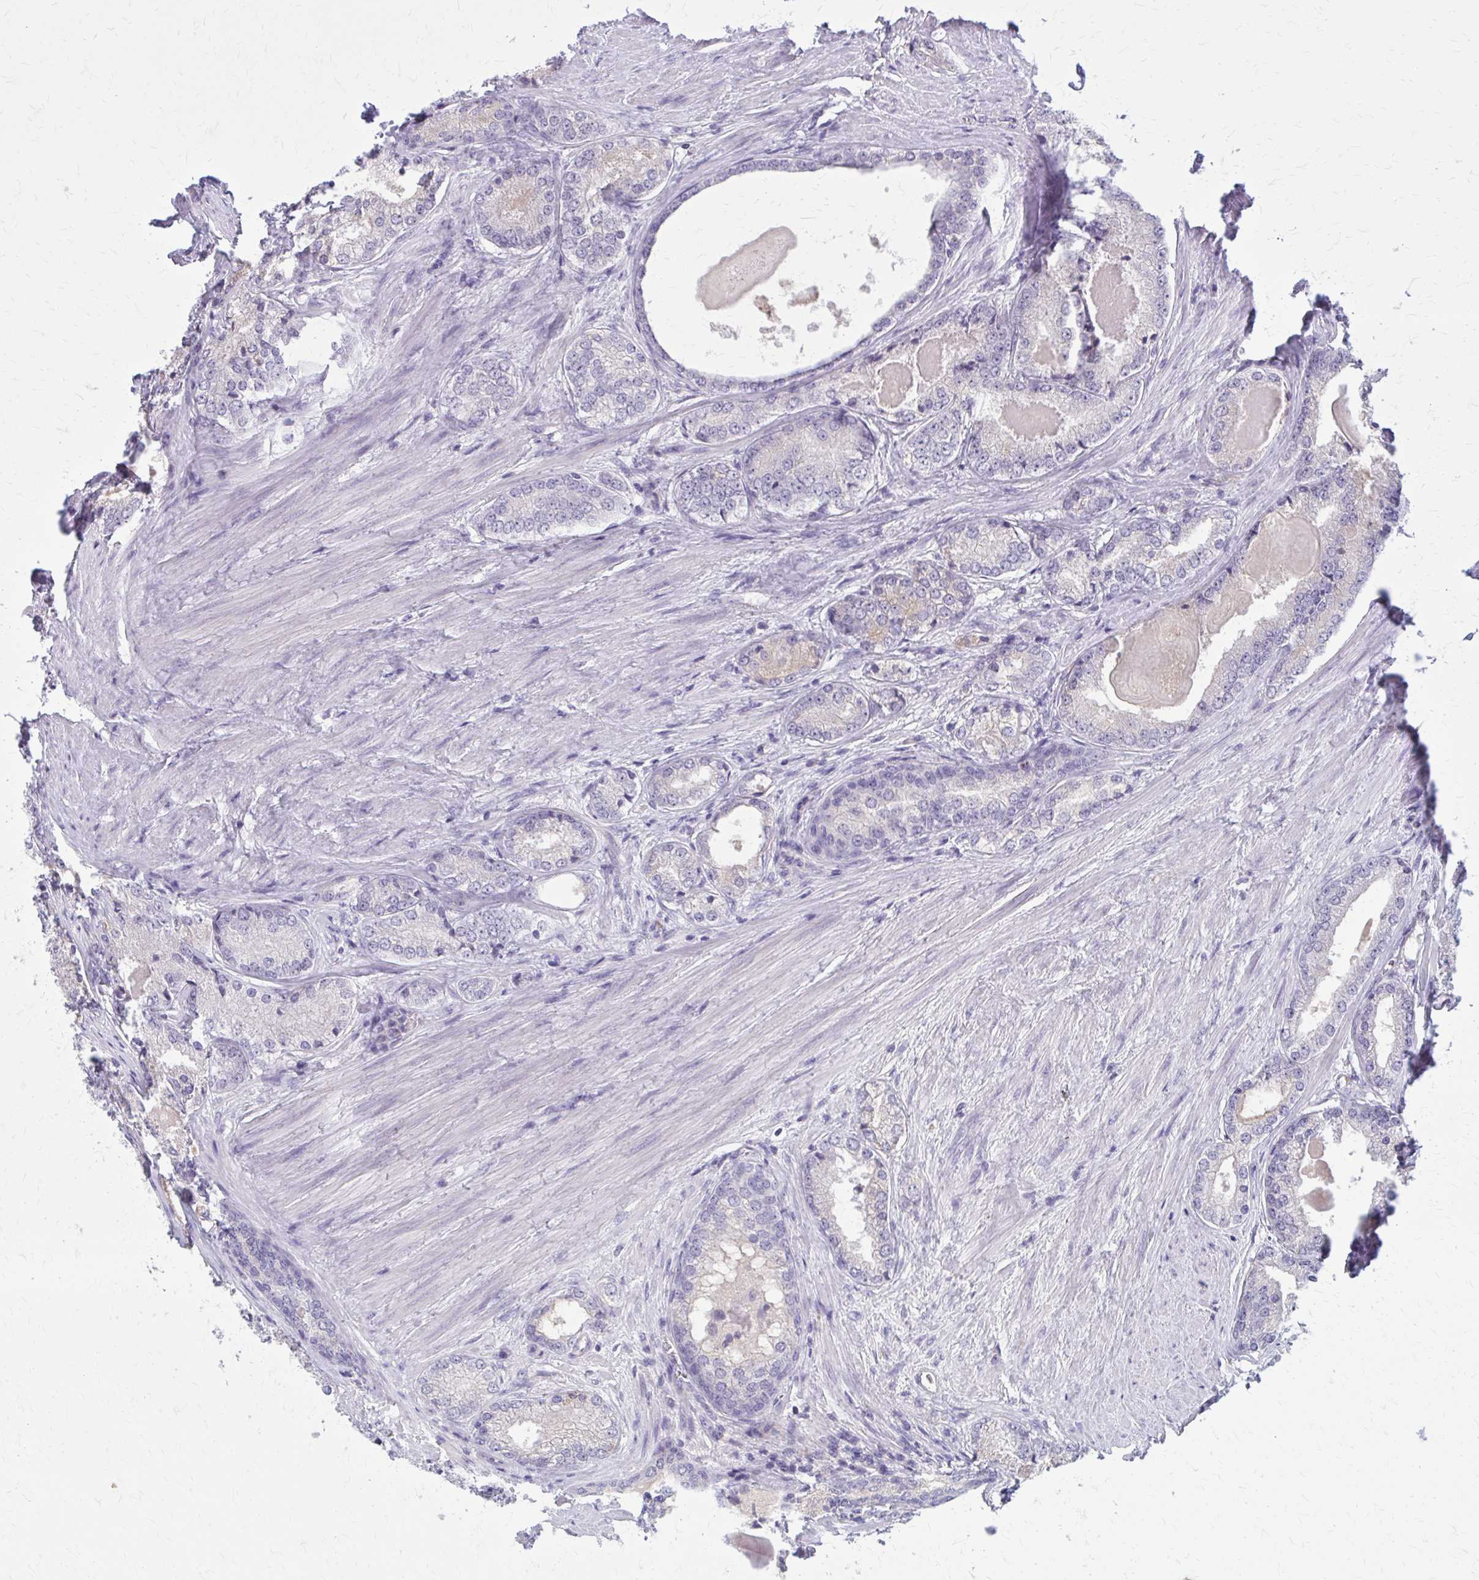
{"staining": {"intensity": "negative", "quantity": "none", "location": "none"}, "tissue": "prostate cancer", "cell_type": "Tumor cells", "image_type": "cancer", "snomed": [{"axis": "morphology", "description": "Adenocarcinoma, NOS"}, {"axis": "morphology", "description": "Adenocarcinoma, Low grade"}, {"axis": "topography", "description": "Prostate"}], "caption": "IHC photomicrograph of prostate cancer (adenocarcinoma (low-grade)) stained for a protein (brown), which exhibits no positivity in tumor cells.", "gene": "OR4A47", "patient": {"sex": "male", "age": 68}}